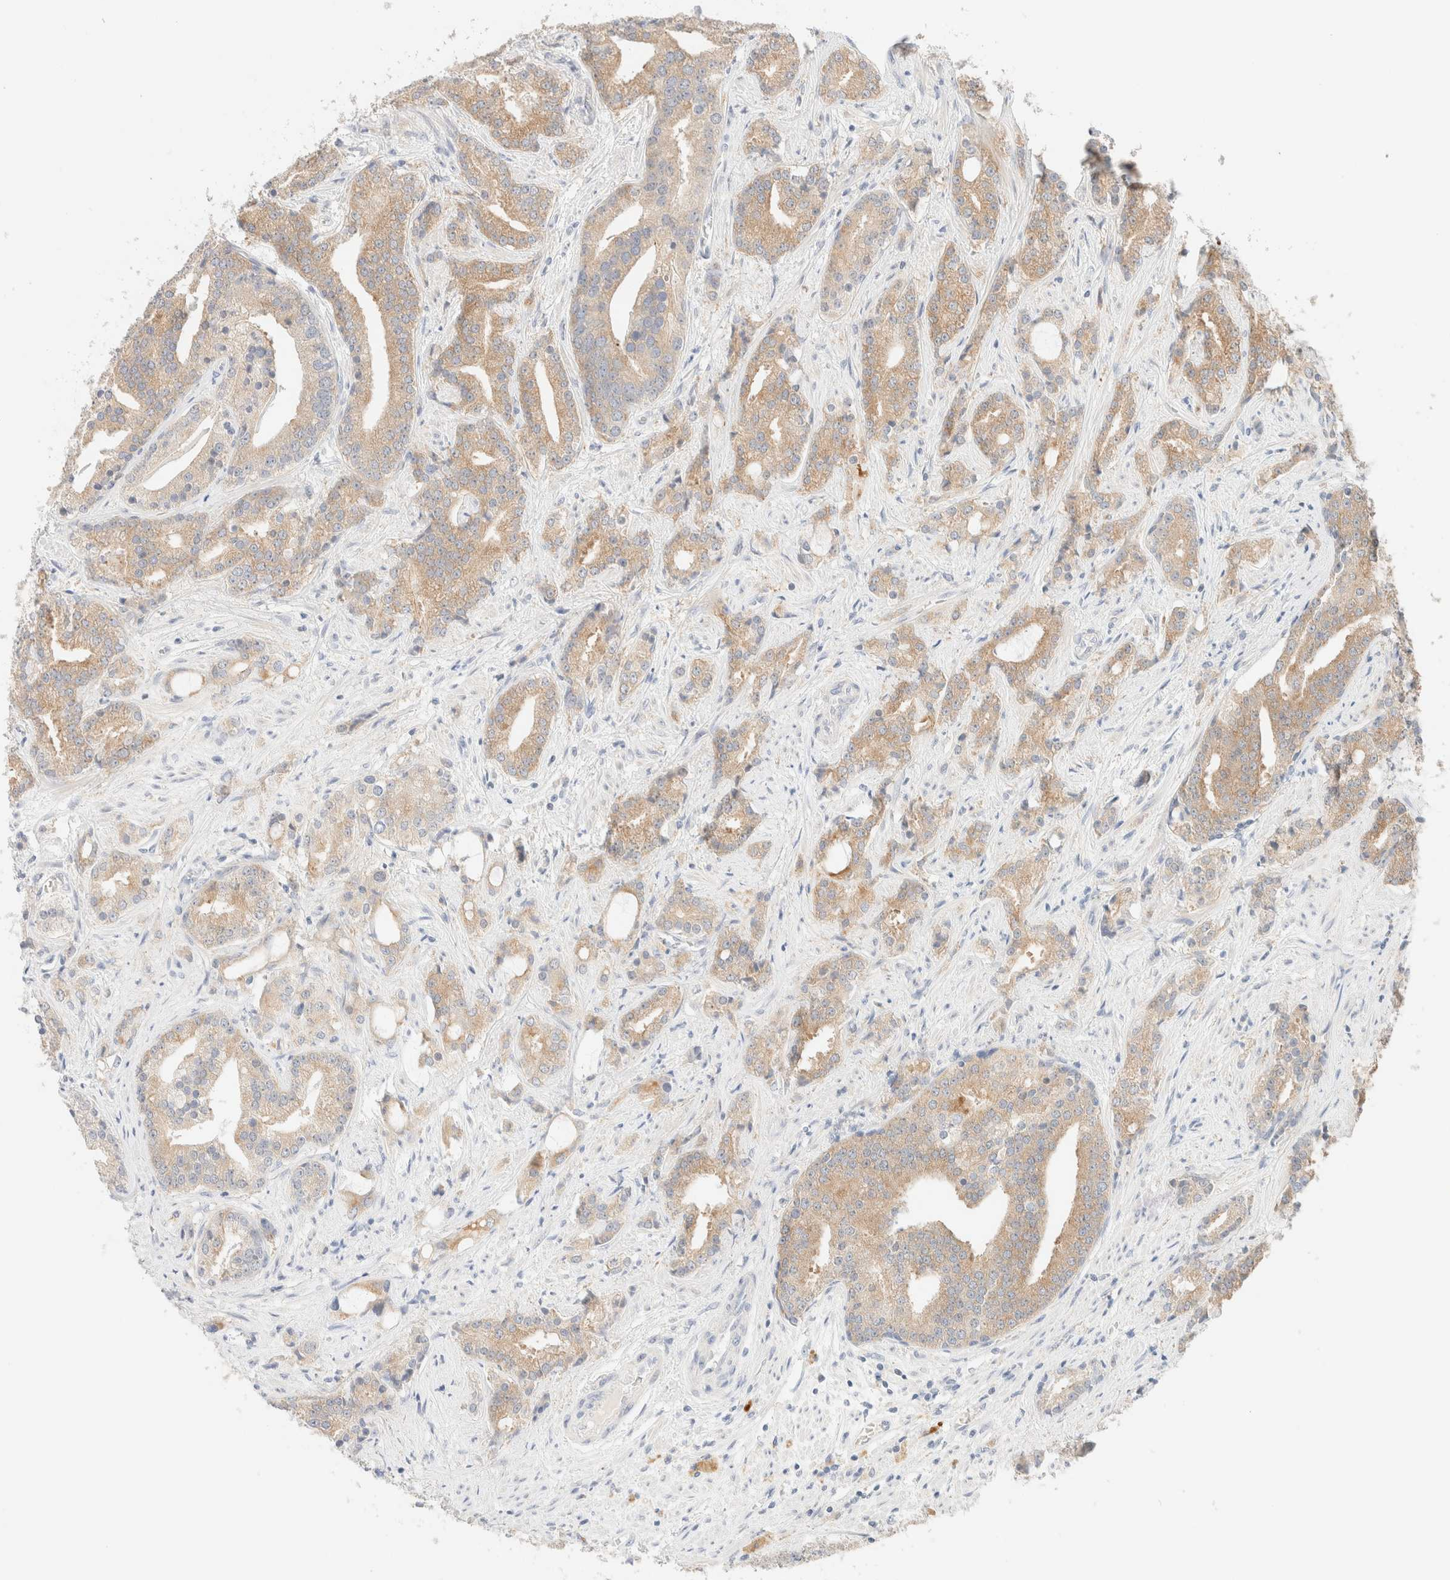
{"staining": {"intensity": "moderate", "quantity": ">75%", "location": "cytoplasmic/membranous"}, "tissue": "prostate cancer", "cell_type": "Tumor cells", "image_type": "cancer", "snomed": [{"axis": "morphology", "description": "Adenocarcinoma, Low grade"}, {"axis": "topography", "description": "Prostate"}], "caption": "The histopathology image reveals immunohistochemical staining of prostate cancer. There is moderate cytoplasmic/membranous positivity is appreciated in approximately >75% of tumor cells.", "gene": "SGSM2", "patient": {"sex": "male", "age": 67}}